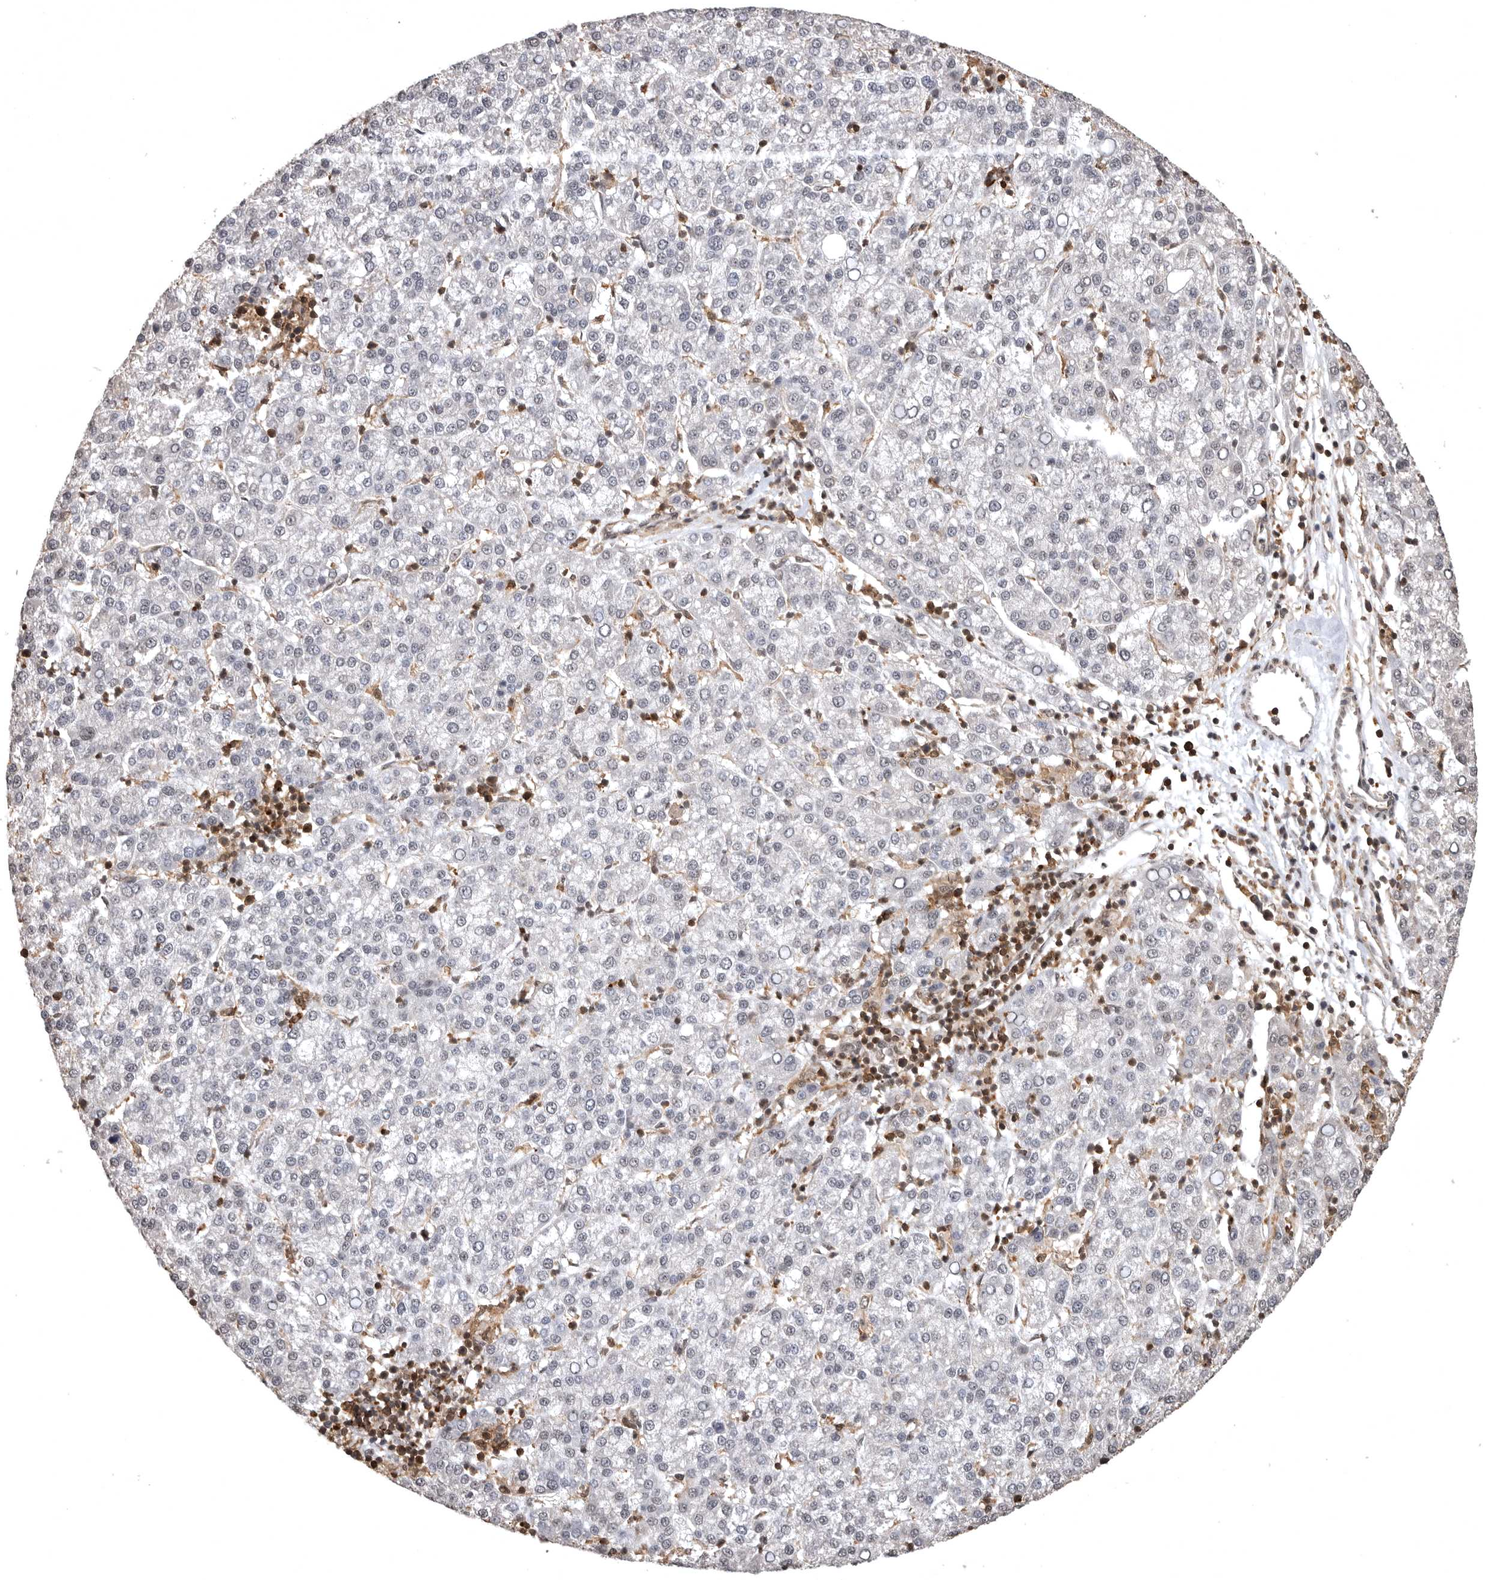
{"staining": {"intensity": "negative", "quantity": "none", "location": "none"}, "tissue": "liver cancer", "cell_type": "Tumor cells", "image_type": "cancer", "snomed": [{"axis": "morphology", "description": "Carcinoma, Hepatocellular, NOS"}, {"axis": "topography", "description": "Liver"}], "caption": "Tumor cells are negative for protein expression in human liver cancer (hepatocellular carcinoma).", "gene": "CBLL1", "patient": {"sex": "female", "age": 58}}